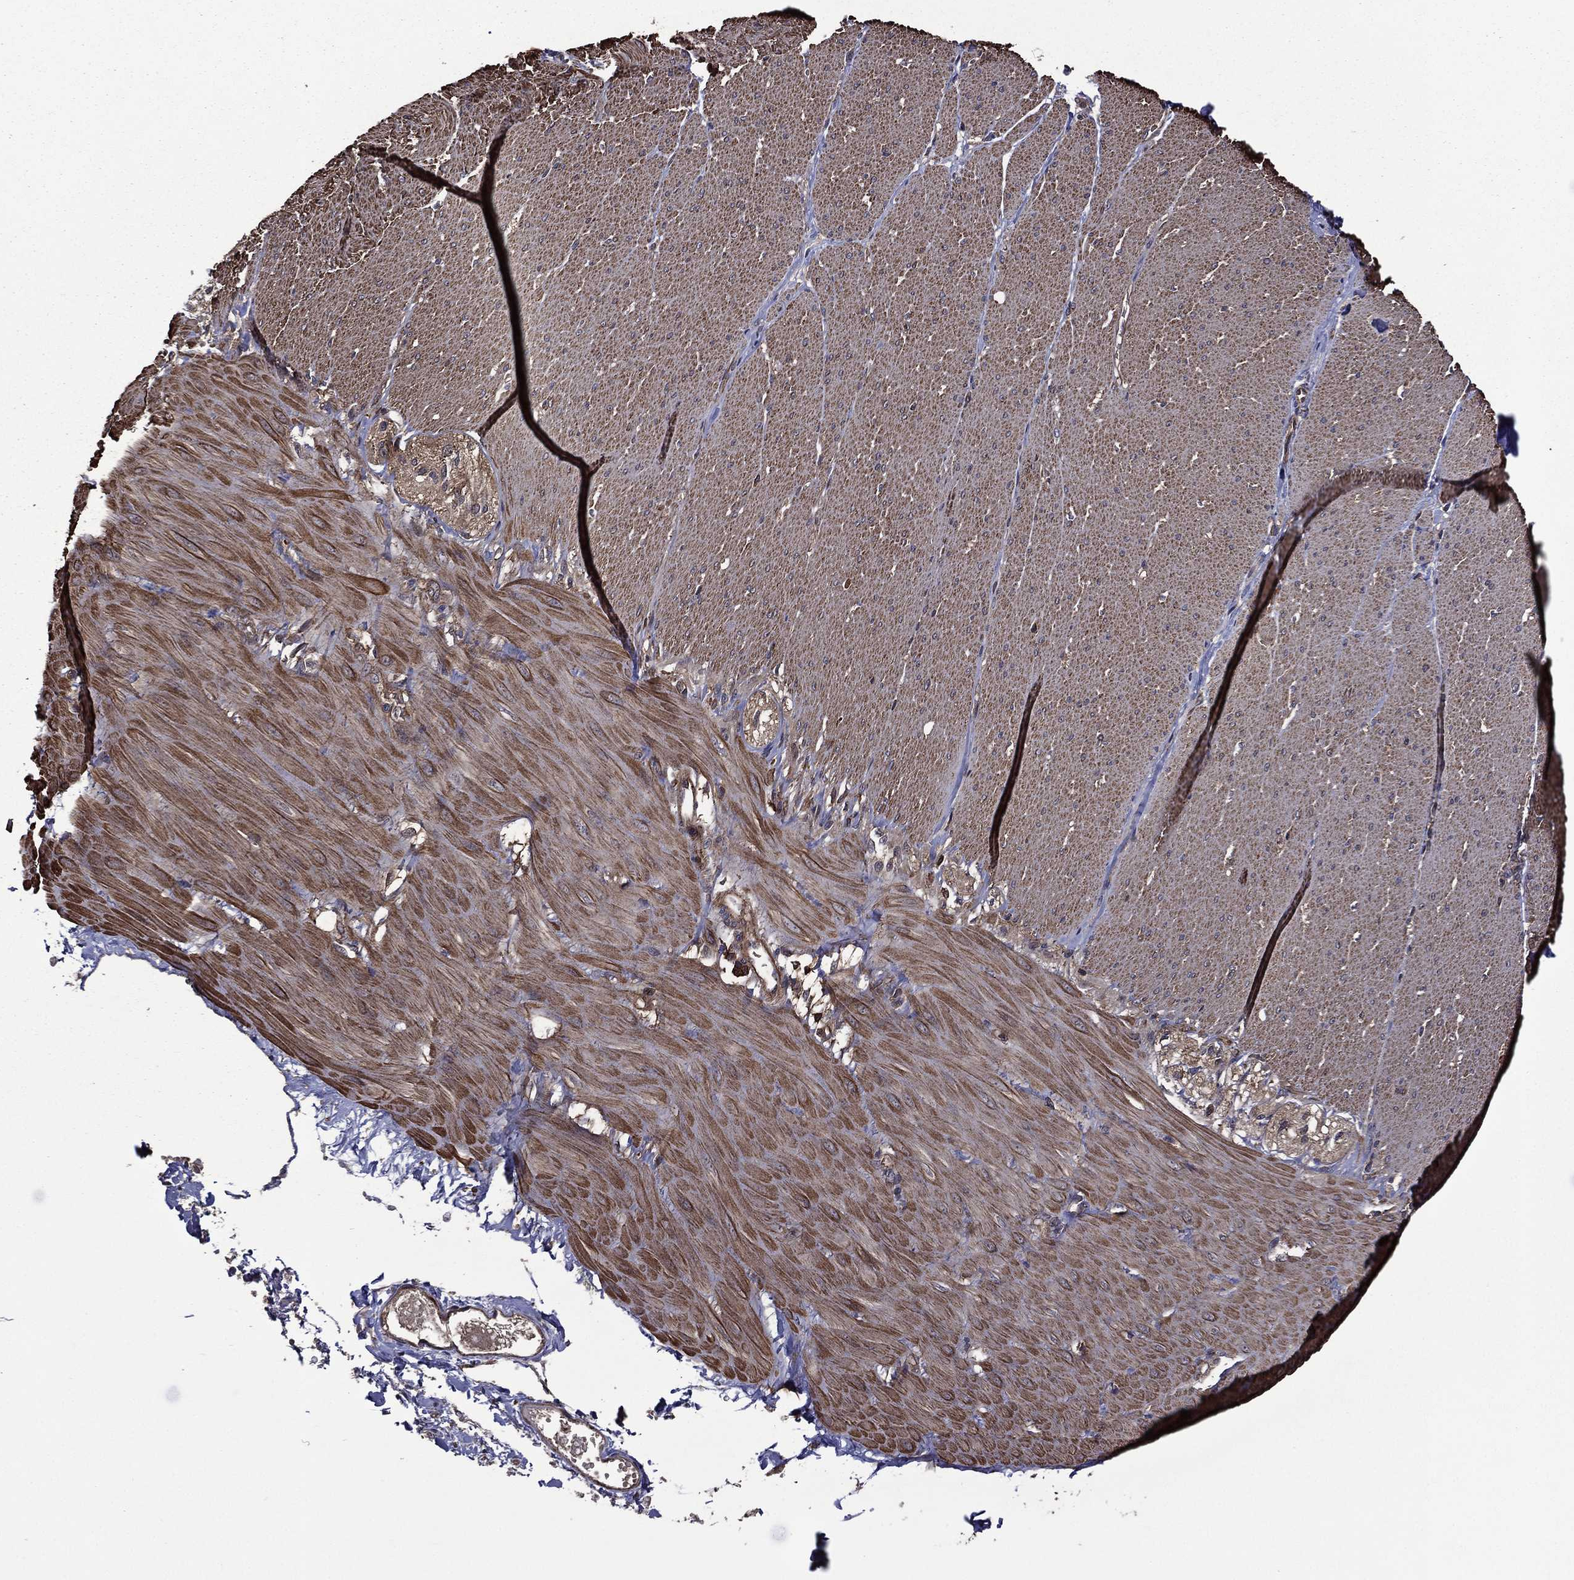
{"staining": {"intensity": "negative", "quantity": "none", "location": "none"}, "tissue": "adipose tissue", "cell_type": "Adipocytes", "image_type": "normal", "snomed": [{"axis": "morphology", "description": "Normal tissue, NOS"}, {"axis": "topography", "description": "Smooth muscle"}, {"axis": "topography", "description": "Duodenum"}, {"axis": "topography", "description": "Peripheral nerve tissue"}], "caption": "A high-resolution micrograph shows immunohistochemistry staining of unremarkable adipose tissue, which reveals no significant positivity in adipocytes.", "gene": "PLPP3", "patient": {"sex": "female", "age": 61}}